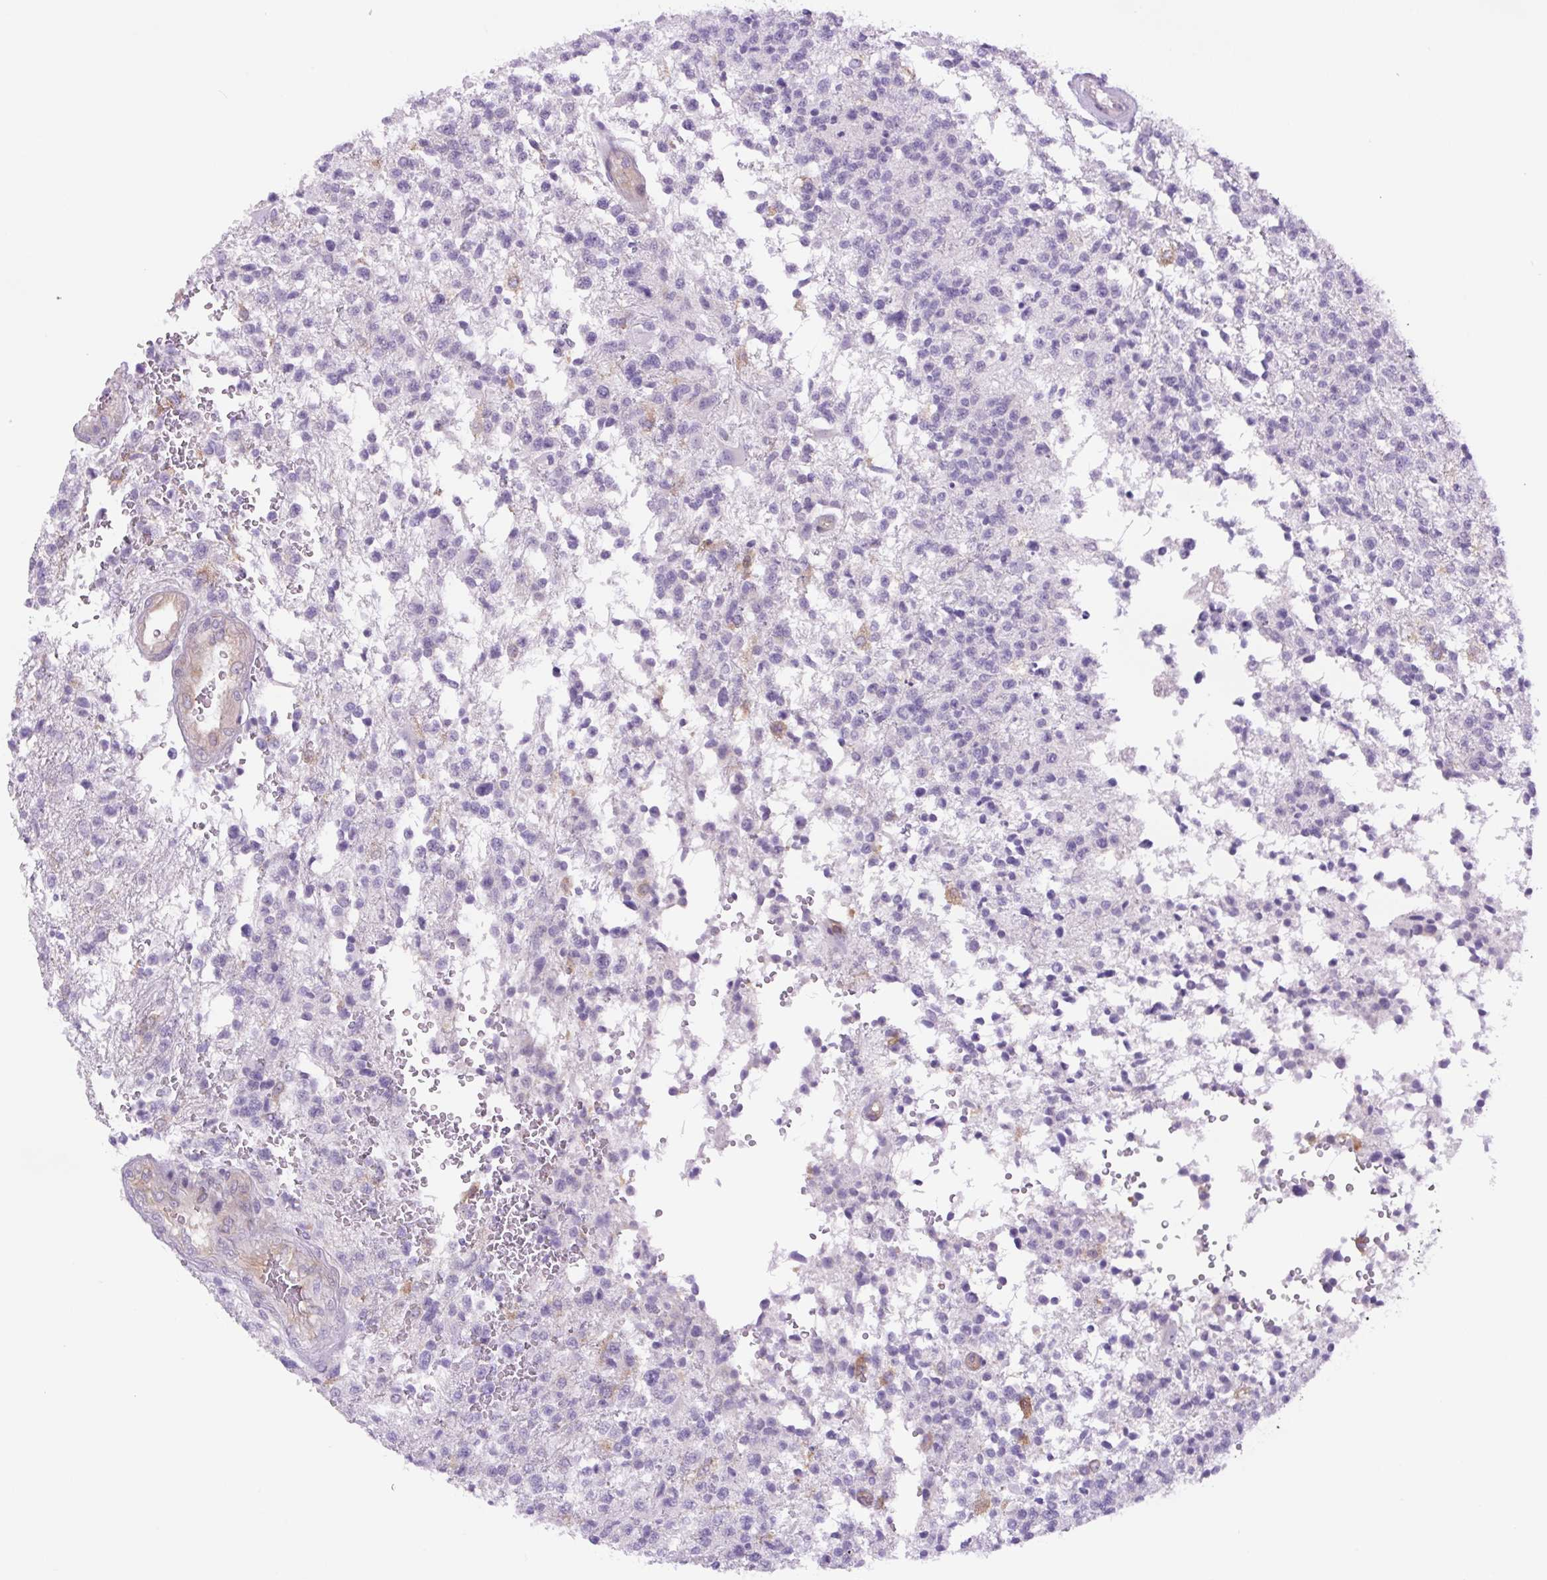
{"staining": {"intensity": "negative", "quantity": "none", "location": "none"}, "tissue": "glioma", "cell_type": "Tumor cells", "image_type": "cancer", "snomed": [{"axis": "morphology", "description": "Glioma, malignant, High grade"}, {"axis": "topography", "description": "Brain"}], "caption": "Tumor cells are negative for brown protein staining in malignant glioma (high-grade). The staining is performed using DAB (3,3'-diaminobenzidine) brown chromogen with nuclei counter-stained in using hematoxylin.", "gene": "MINK1", "patient": {"sex": "male", "age": 56}}